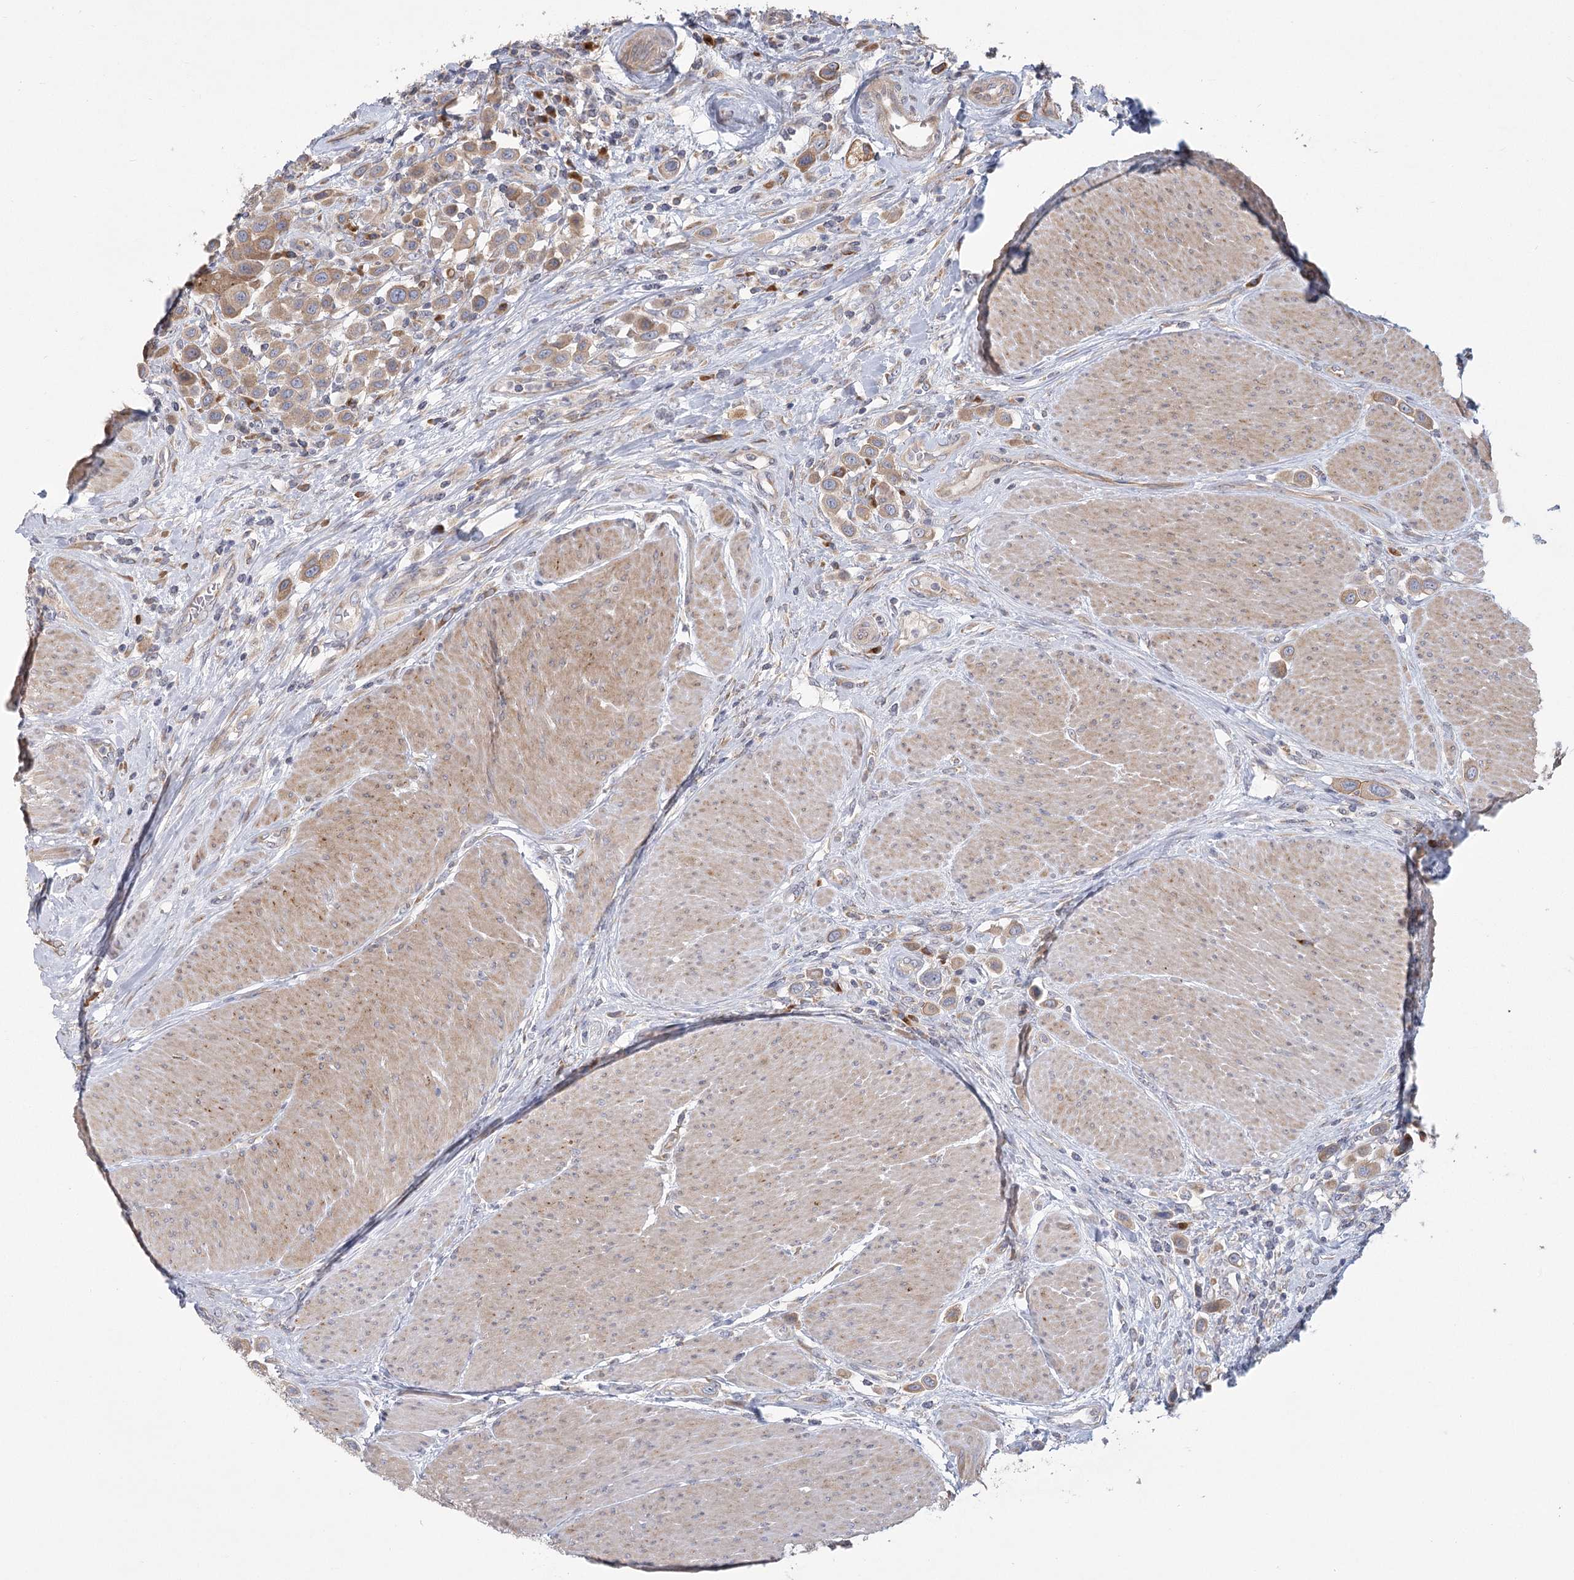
{"staining": {"intensity": "weak", "quantity": ">75%", "location": "cytoplasmic/membranous"}, "tissue": "urothelial cancer", "cell_type": "Tumor cells", "image_type": "cancer", "snomed": [{"axis": "morphology", "description": "Urothelial carcinoma, High grade"}, {"axis": "topography", "description": "Urinary bladder"}], "caption": "Brown immunohistochemical staining in urothelial cancer demonstrates weak cytoplasmic/membranous staining in approximately >75% of tumor cells.", "gene": "CNTLN", "patient": {"sex": "male", "age": 50}}